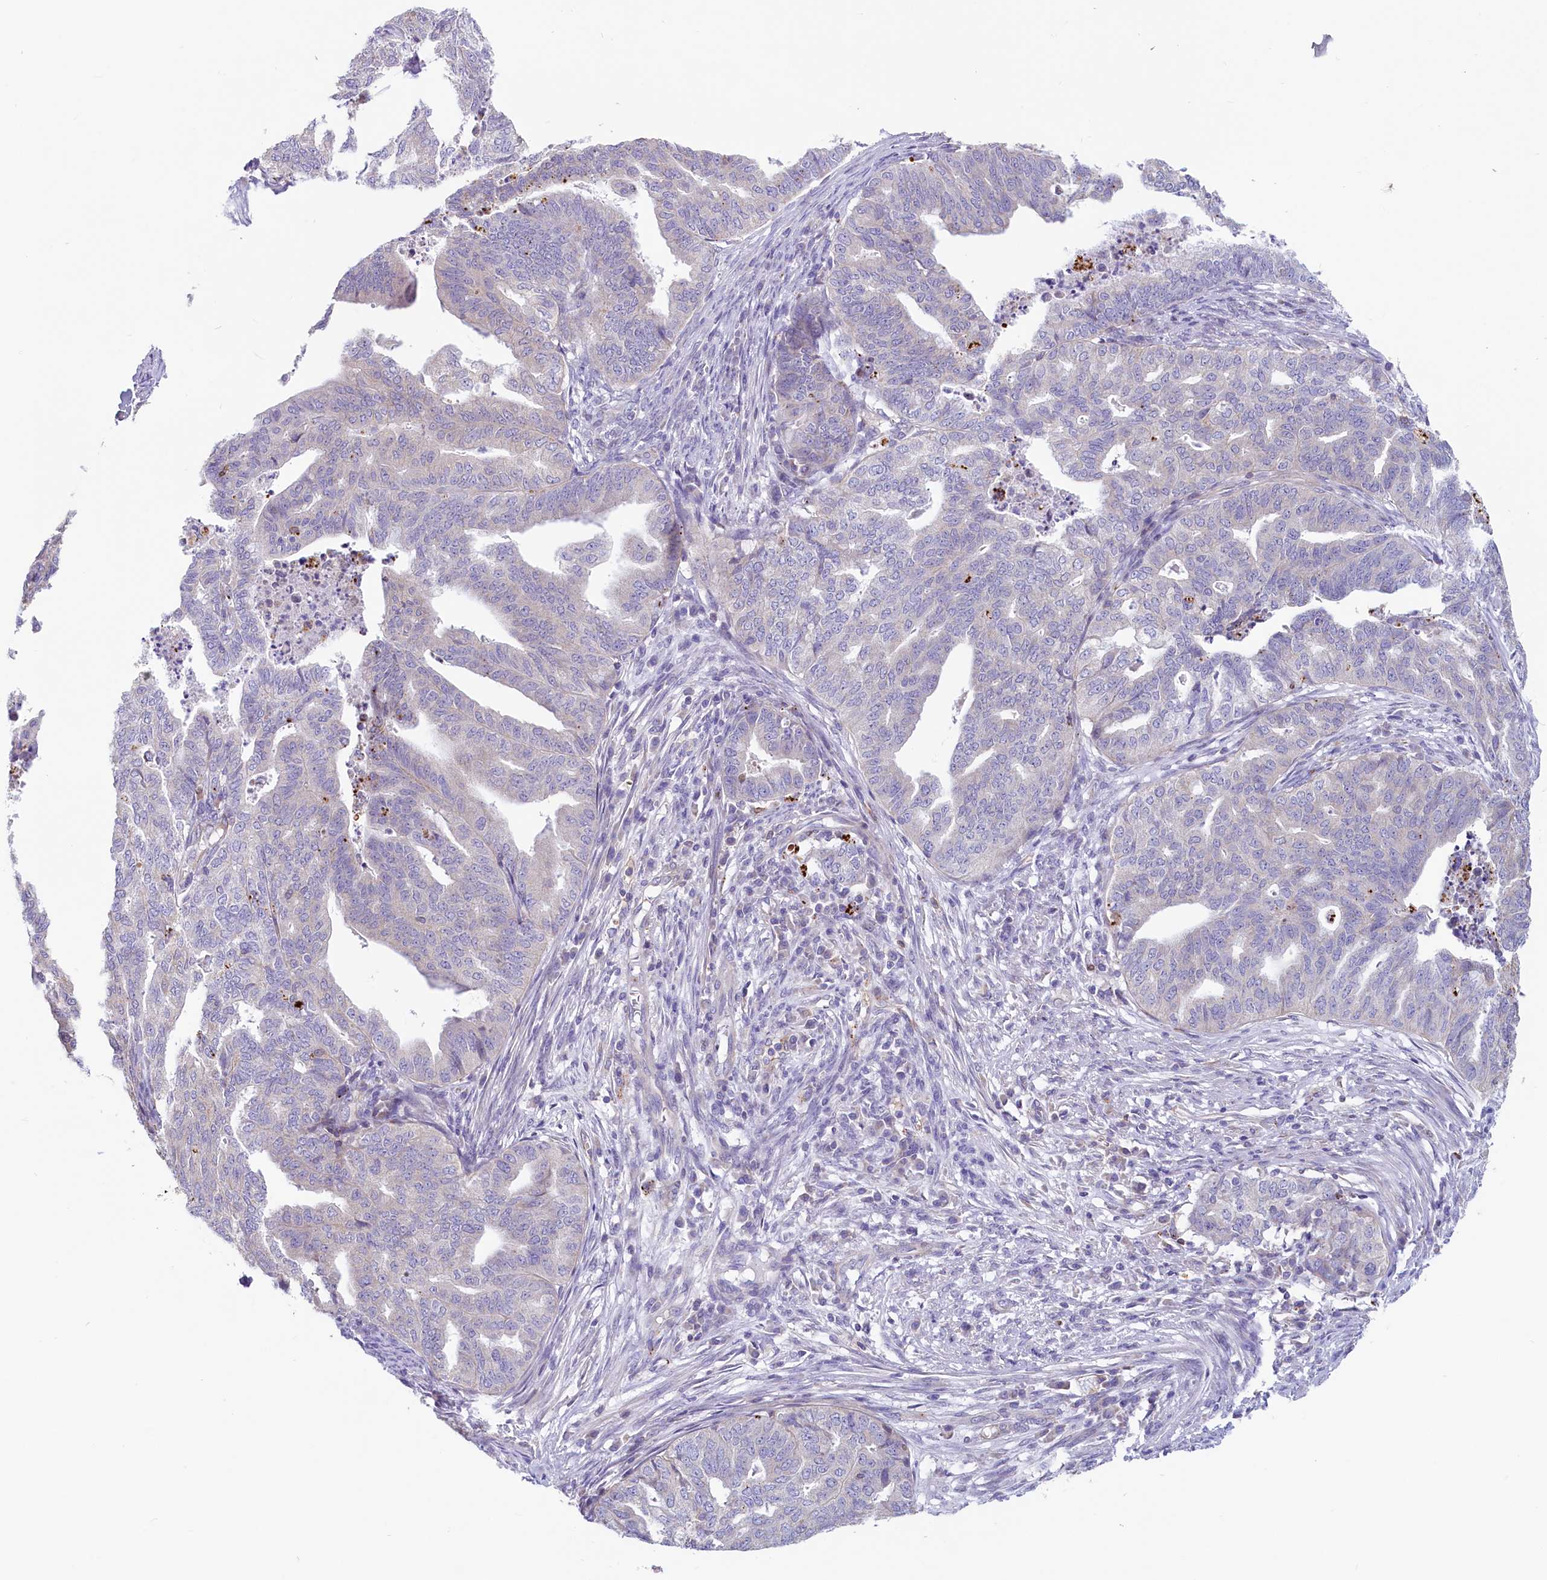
{"staining": {"intensity": "moderate", "quantity": "<25%", "location": "cytoplasmic/membranous"}, "tissue": "endometrial cancer", "cell_type": "Tumor cells", "image_type": "cancer", "snomed": [{"axis": "morphology", "description": "Adenocarcinoma, NOS"}, {"axis": "topography", "description": "Endometrium"}], "caption": "This is a histology image of IHC staining of endometrial adenocarcinoma, which shows moderate positivity in the cytoplasmic/membranous of tumor cells.", "gene": "LMOD3", "patient": {"sex": "female", "age": 79}}